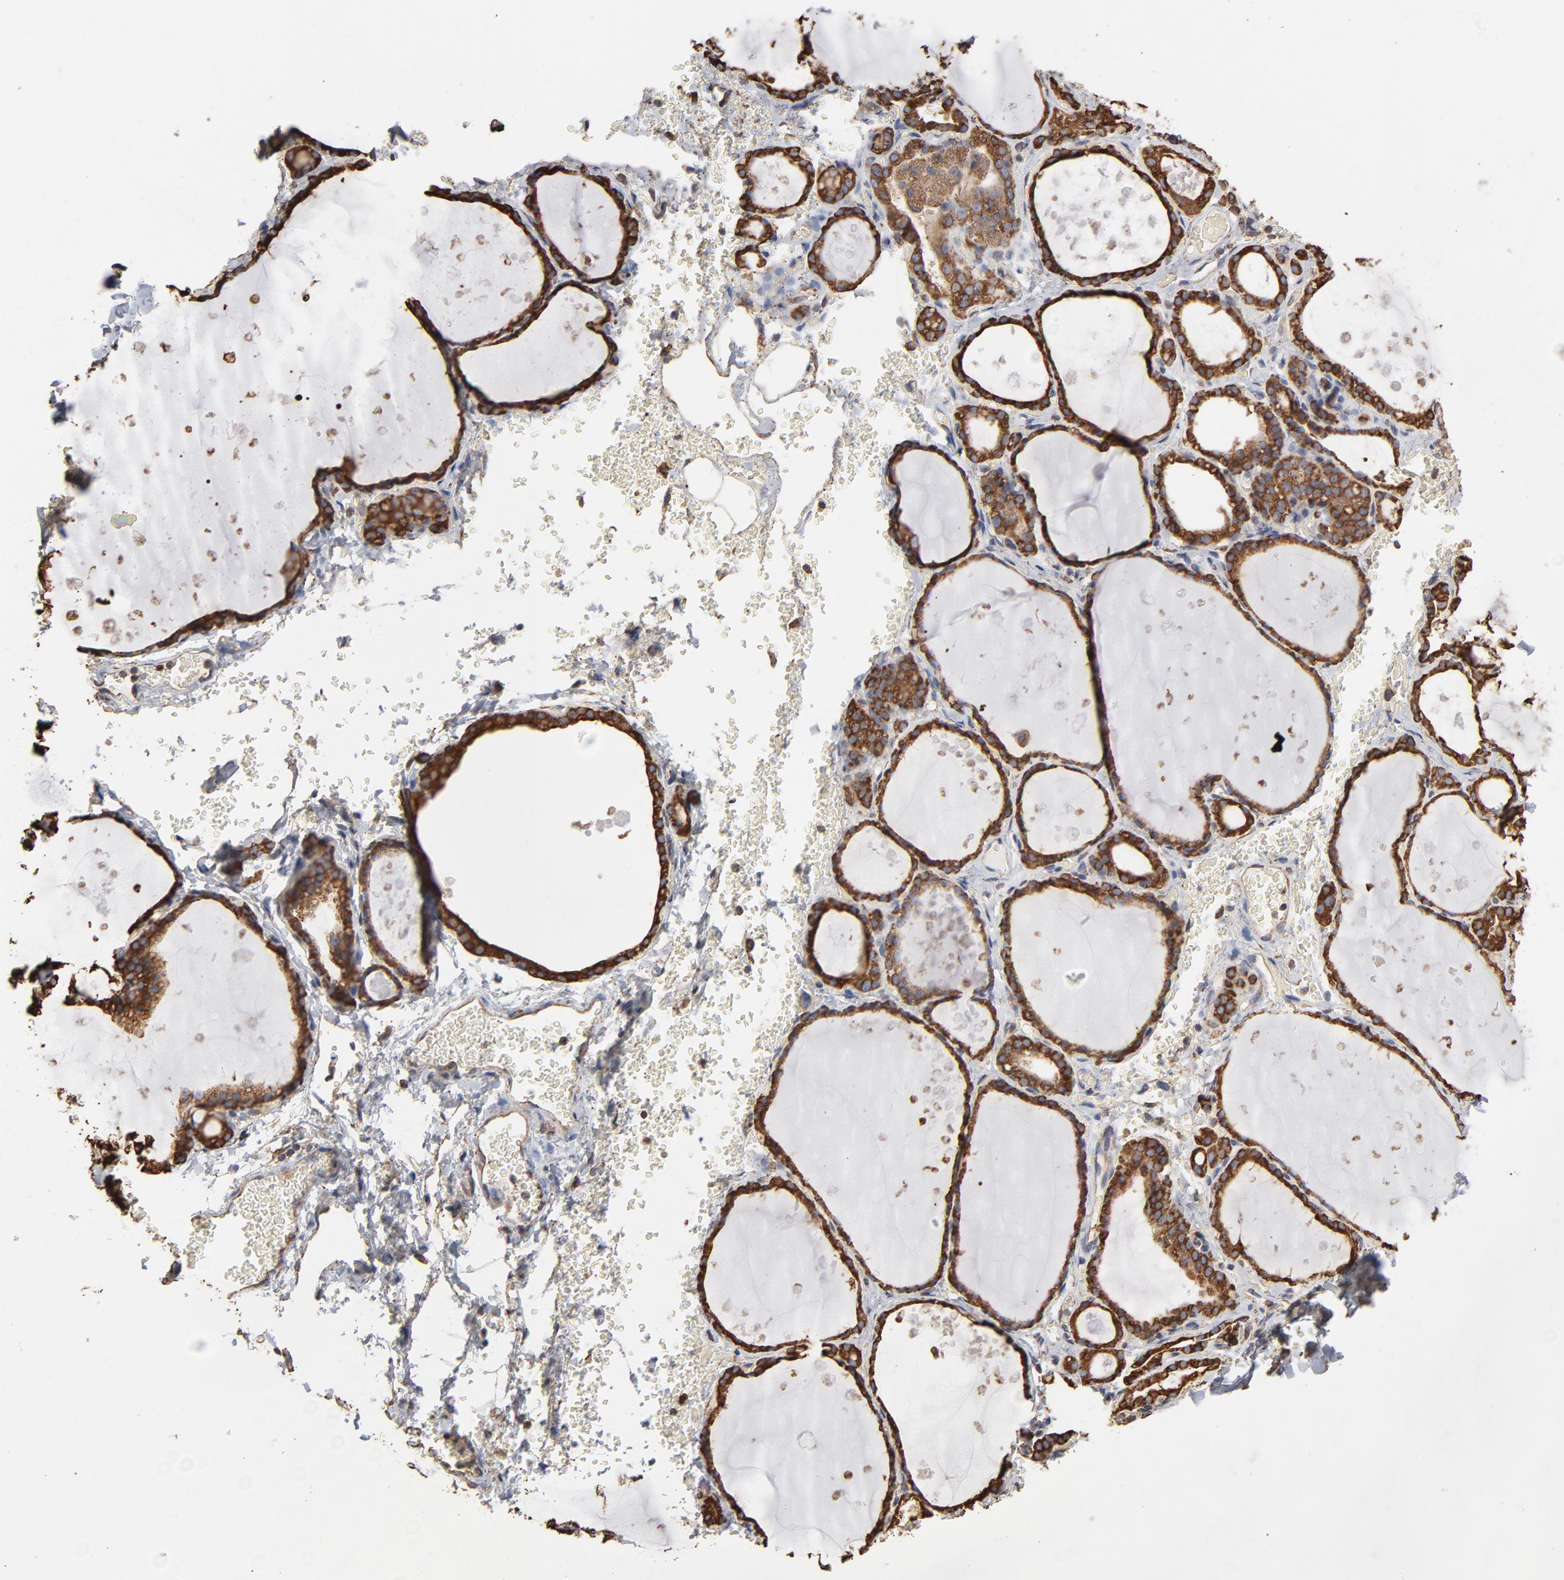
{"staining": {"intensity": "strong", "quantity": ">75%", "location": "cytoplasmic/membranous"}, "tissue": "thyroid gland", "cell_type": "Glandular cells", "image_type": "normal", "snomed": [{"axis": "morphology", "description": "Normal tissue, NOS"}, {"axis": "topography", "description": "Thyroid gland"}], "caption": "Normal thyroid gland shows strong cytoplasmic/membranous staining in about >75% of glandular cells.", "gene": "PDIA3", "patient": {"sex": "male", "age": 61}}